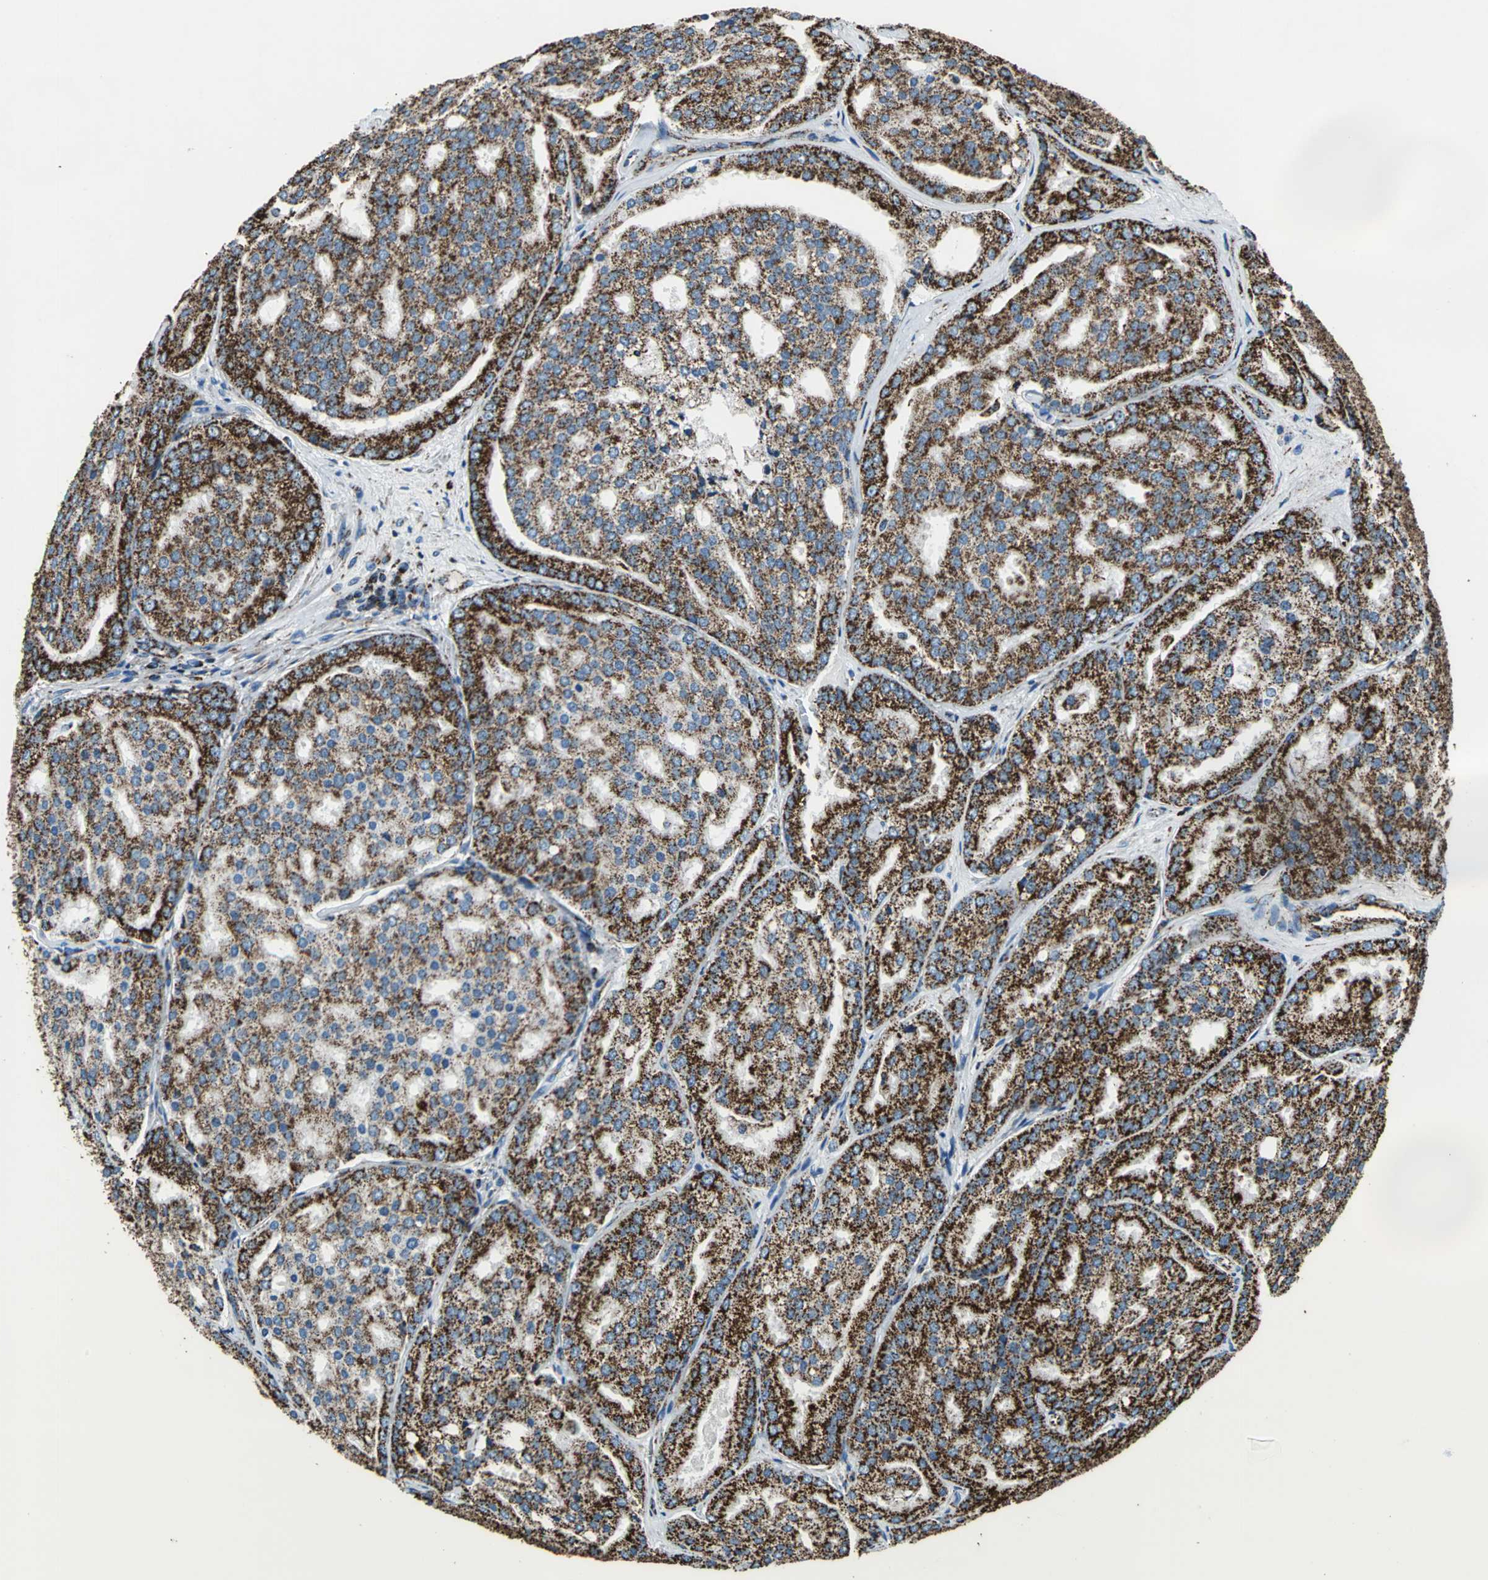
{"staining": {"intensity": "strong", "quantity": ">75%", "location": "none"}, "tissue": "prostate cancer", "cell_type": "Tumor cells", "image_type": "cancer", "snomed": [{"axis": "morphology", "description": "Adenocarcinoma, High grade"}, {"axis": "topography", "description": "Prostate"}], "caption": "Immunohistochemical staining of prostate high-grade adenocarcinoma exhibits high levels of strong None positivity in about >75% of tumor cells. The staining was performed using DAB, with brown indicating positive protein expression. Nuclei are stained blue with hematoxylin.", "gene": "ECH1", "patient": {"sex": "male", "age": 64}}